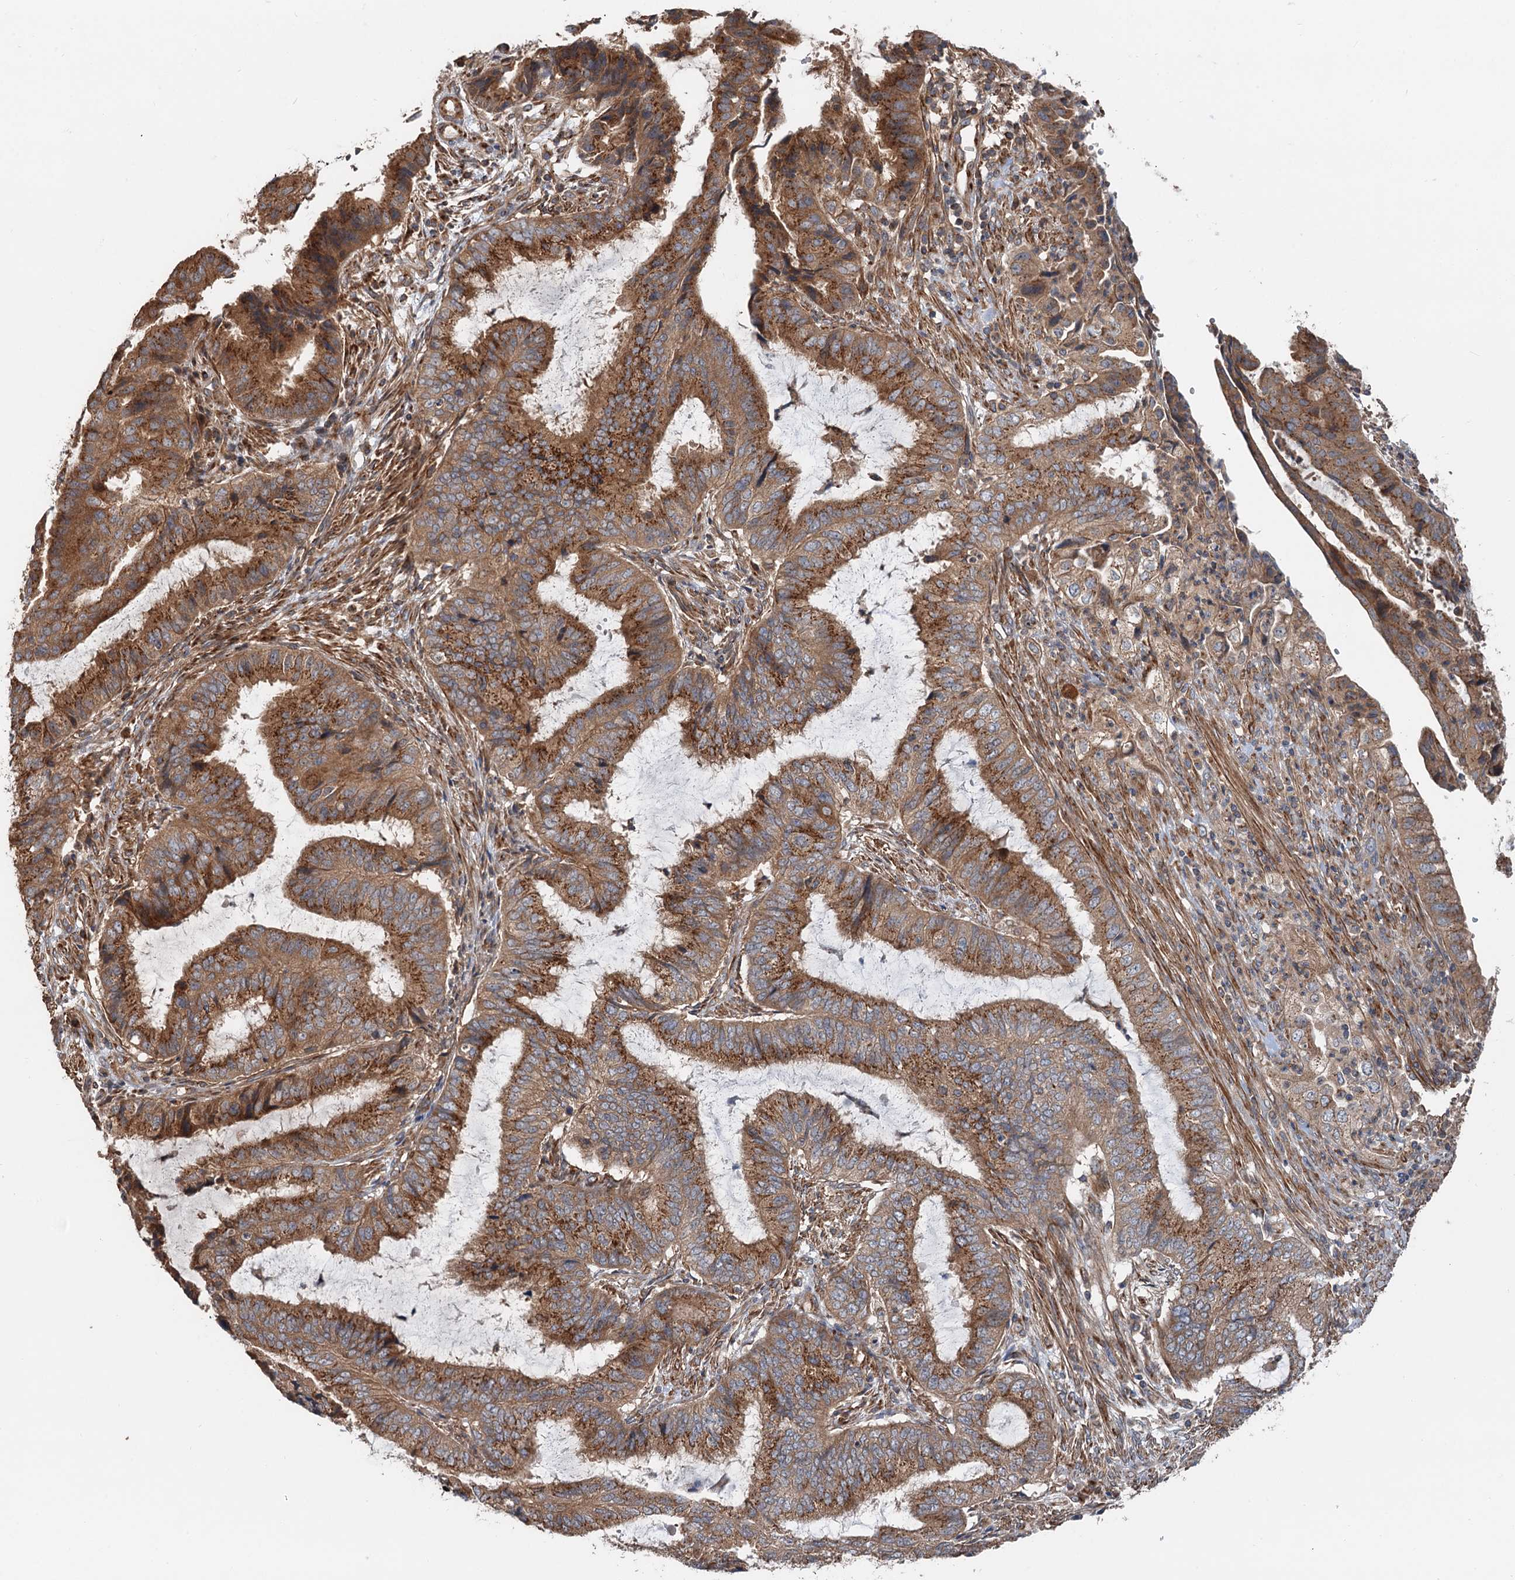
{"staining": {"intensity": "strong", "quantity": ">75%", "location": "cytoplasmic/membranous"}, "tissue": "endometrial cancer", "cell_type": "Tumor cells", "image_type": "cancer", "snomed": [{"axis": "morphology", "description": "Adenocarcinoma, NOS"}, {"axis": "topography", "description": "Endometrium"}], "caption": "Immunohistochemical staining of human endometrial adenocarcinoma displays high levels of strong cytoplasmic/membranous expression in about >75% of tumor cells. (DAB IHC, brown staining for protein, blue staining for nuclei).", "gene": "ANKRD26", "patient": {"sex": "female", "age": 51}}